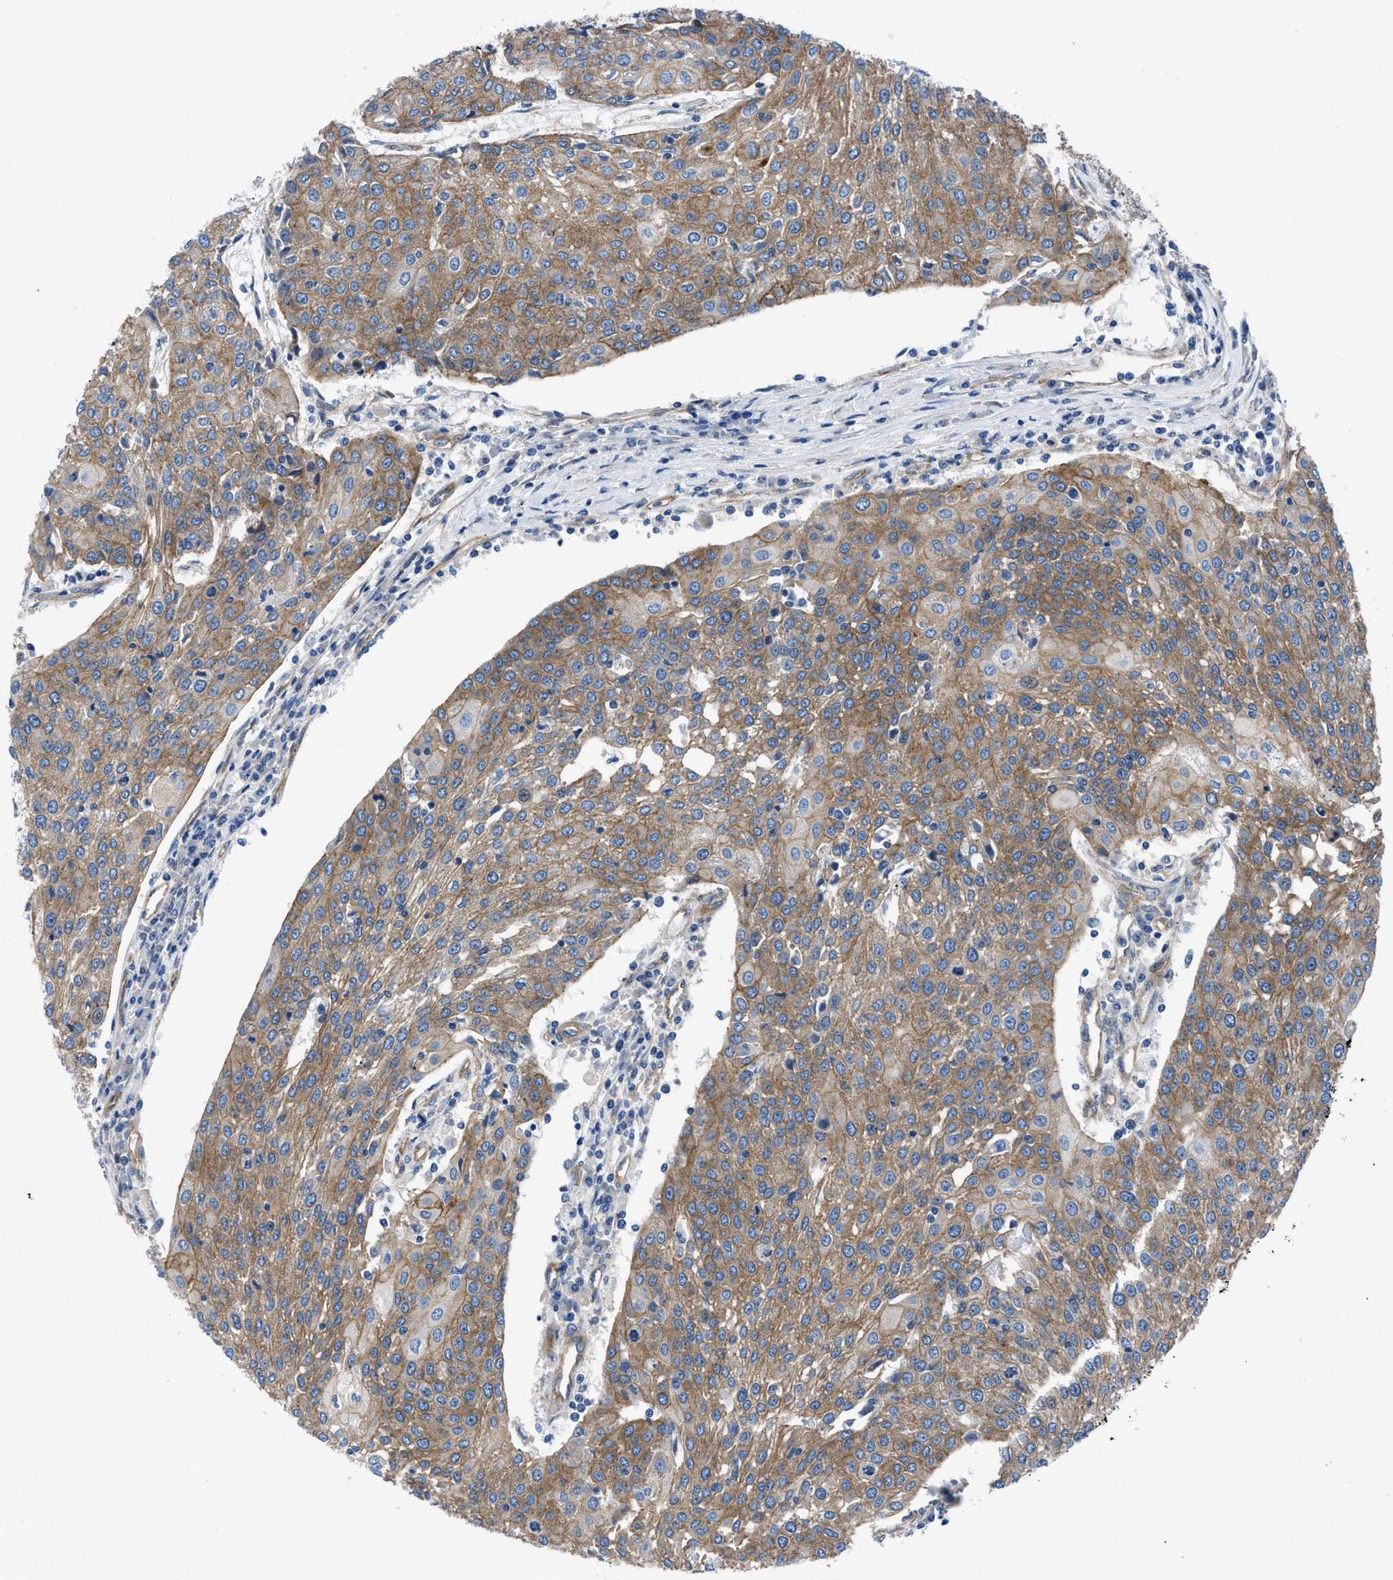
{"staining": {"intensity": "moderate", "quantity": ">75%", "location": "cytoplasmic/membranous"}, "tissue": "urothelial cancer", "cell_type": "Tumor cells", "image_type": "cancer", "snomed": [{"axis": "morphology", "description": "Urothelial carcinoma, High grade"}, {"axis": "topography", "description": "Urinary bladder"}], "caption": "Urothelial cancer was stained to show a protein in brown. There is medium levels of moderate cytoplasmic/membranous positivity in approximately >75% of tumor cells. Ihc stains the protein of interest in brown and the nuclei are stained blue.", "gene": "TRIP4", "patient": {"sex": "female", "age": 85}}